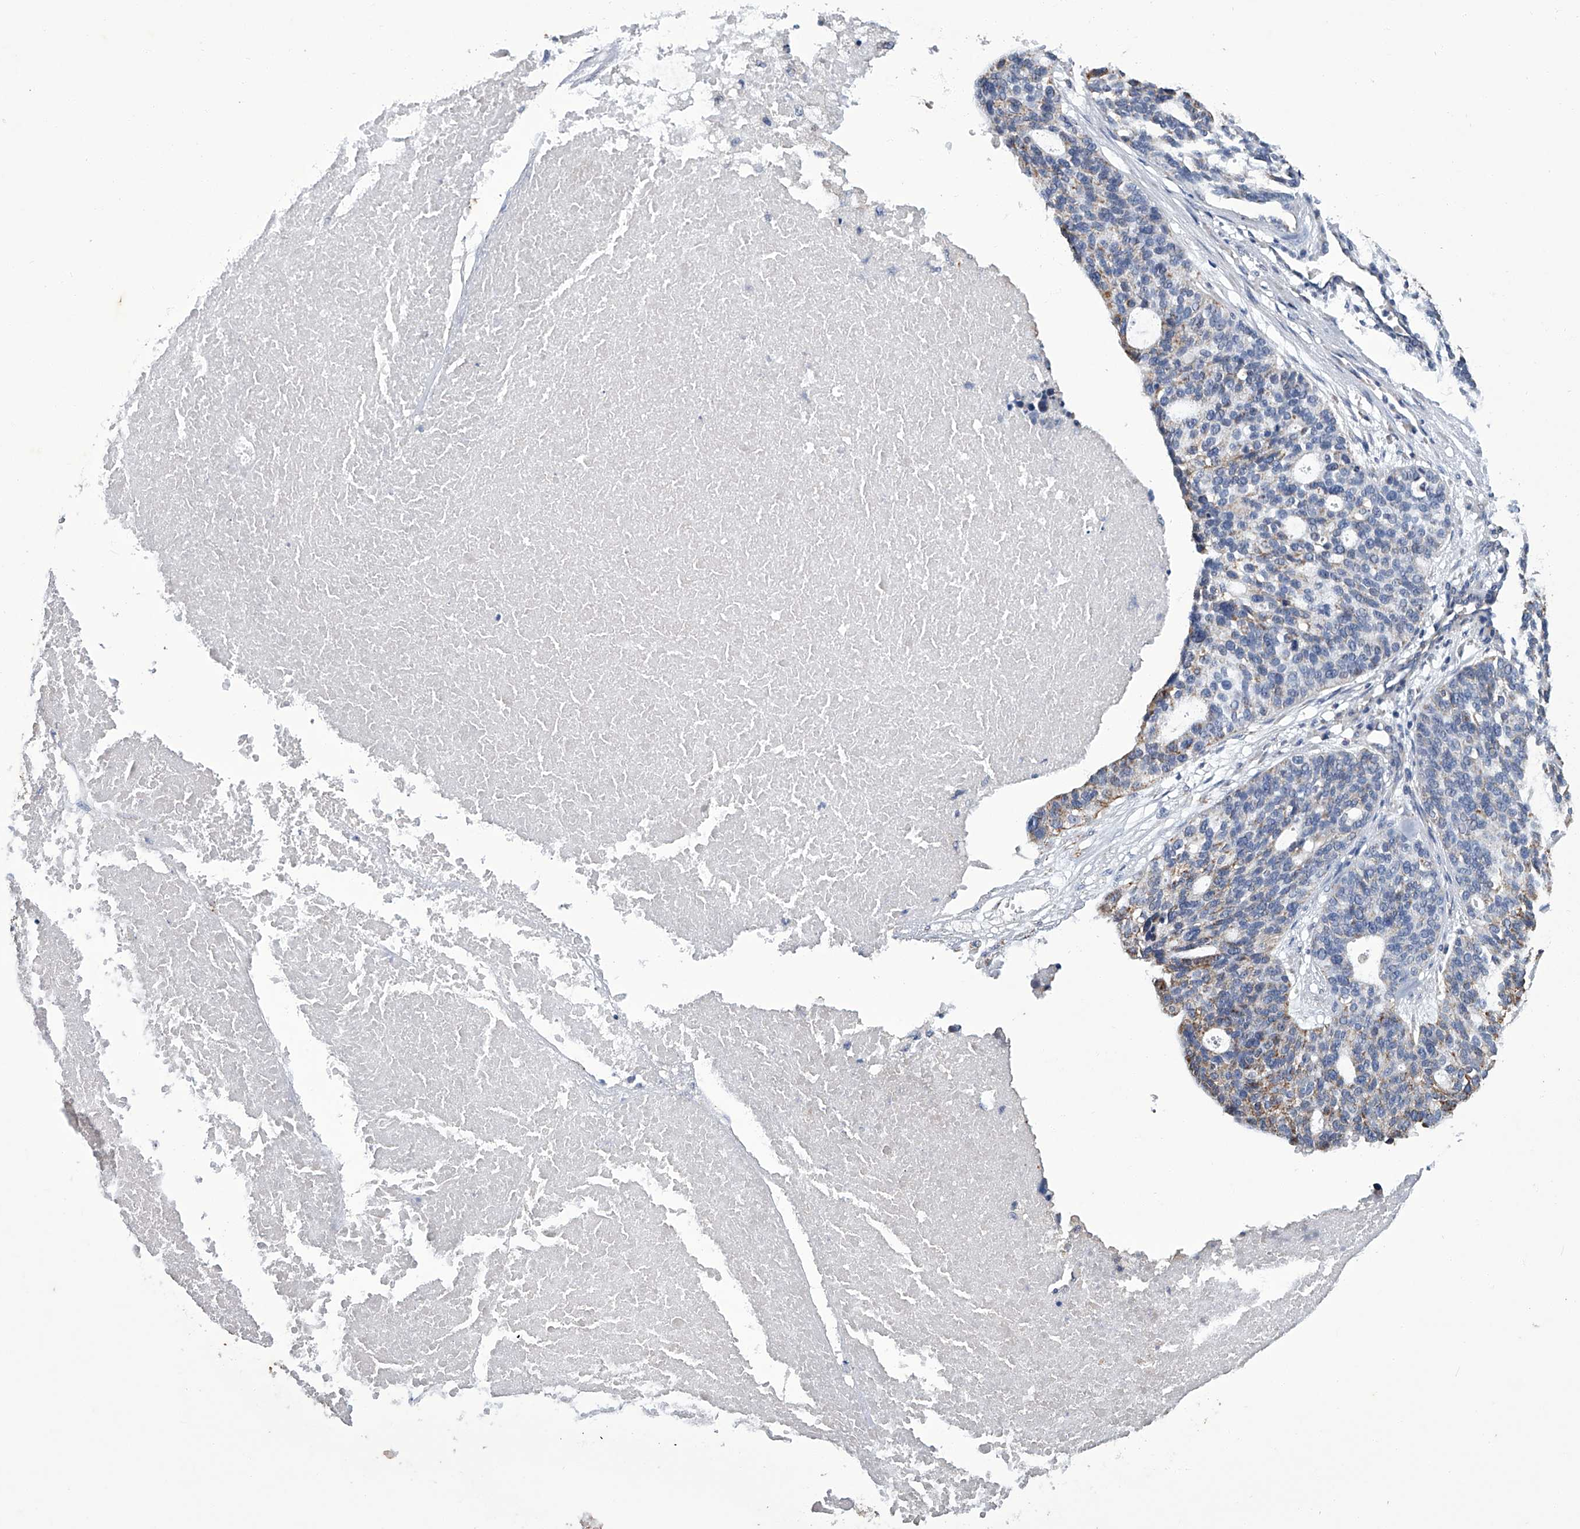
{"staining": {"intensity": "weak", "quantity": "<25%", "location": "cytoplasmic/membranous"}, "tissue": "ovarian cancer", "cell_type": "Tumor cells", "image_type": "cancer", "snomed": [{"axis": "morphology", "description": "Cystadenocarcinoma, serous, NOS"}, {"axis": "topography", "description": "Ovary"}], "caption": "Ovarian cancer (serous cystadenocarcinoma) was stained to show a protein in brown. There is no significant expression in tumor cells.", "gene": "OAT", "patient": {"sex": "female", "age": 59}}